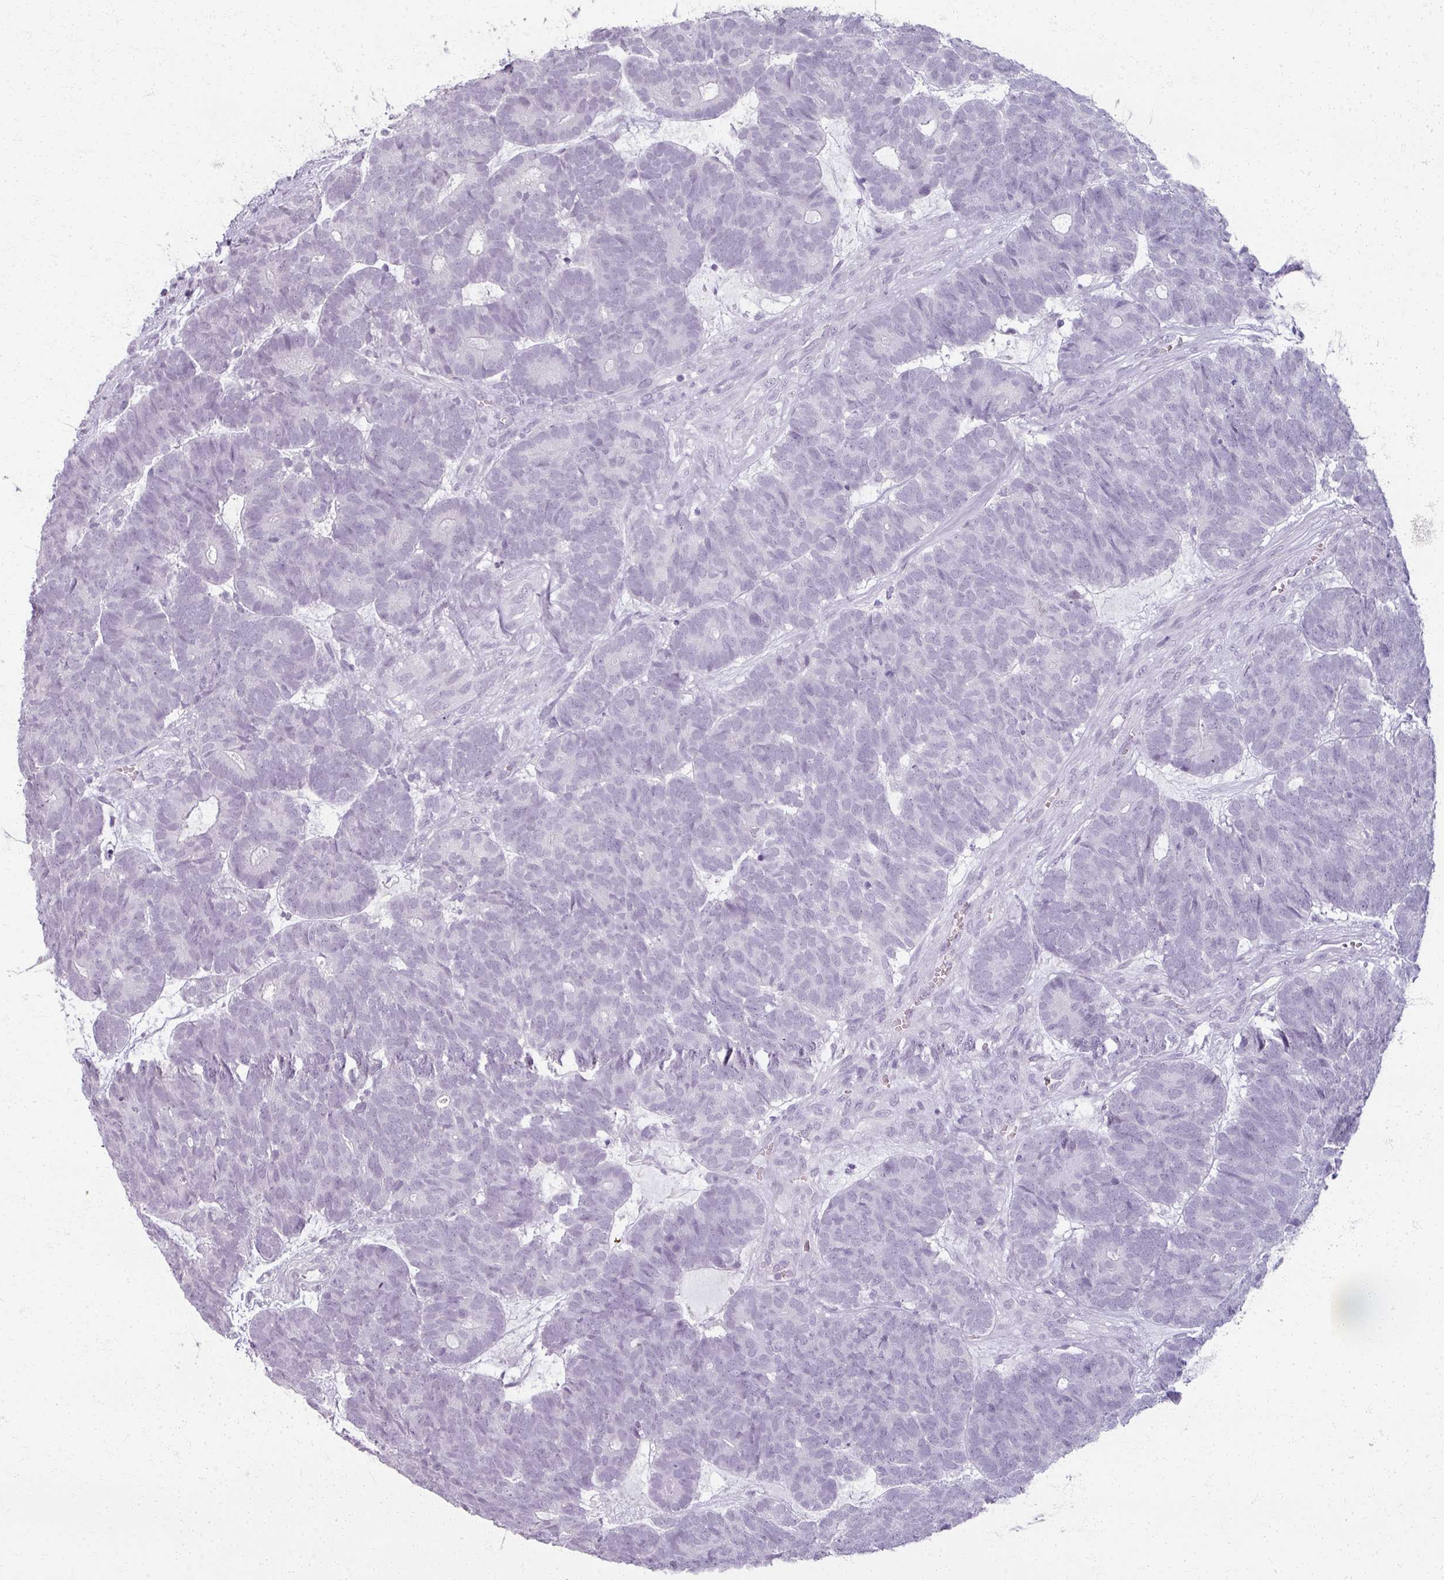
{"staining": {"intensity": "negative", "quantity": "none", "location": "none"}, "tissue": "head and neck cancer", "cell_type": "Tumor cells", "image_type": "cancer", "snomed": [{"axis": "morphology", "description": "Adenocarcinoma, NOS"}, {"axis": "topography", "description": "Head-Neck"}], "caption": "This photomicrograph is of head and neck cancer (adenocarcinoma) stained with IHC to label a protein in brown with the nuclei are counter-stained blue. There is no expression in tumor cells. Nuclei are stained in blue.", "gene": "RFPL2", "patient": {"sex": "female", "age": 81}}